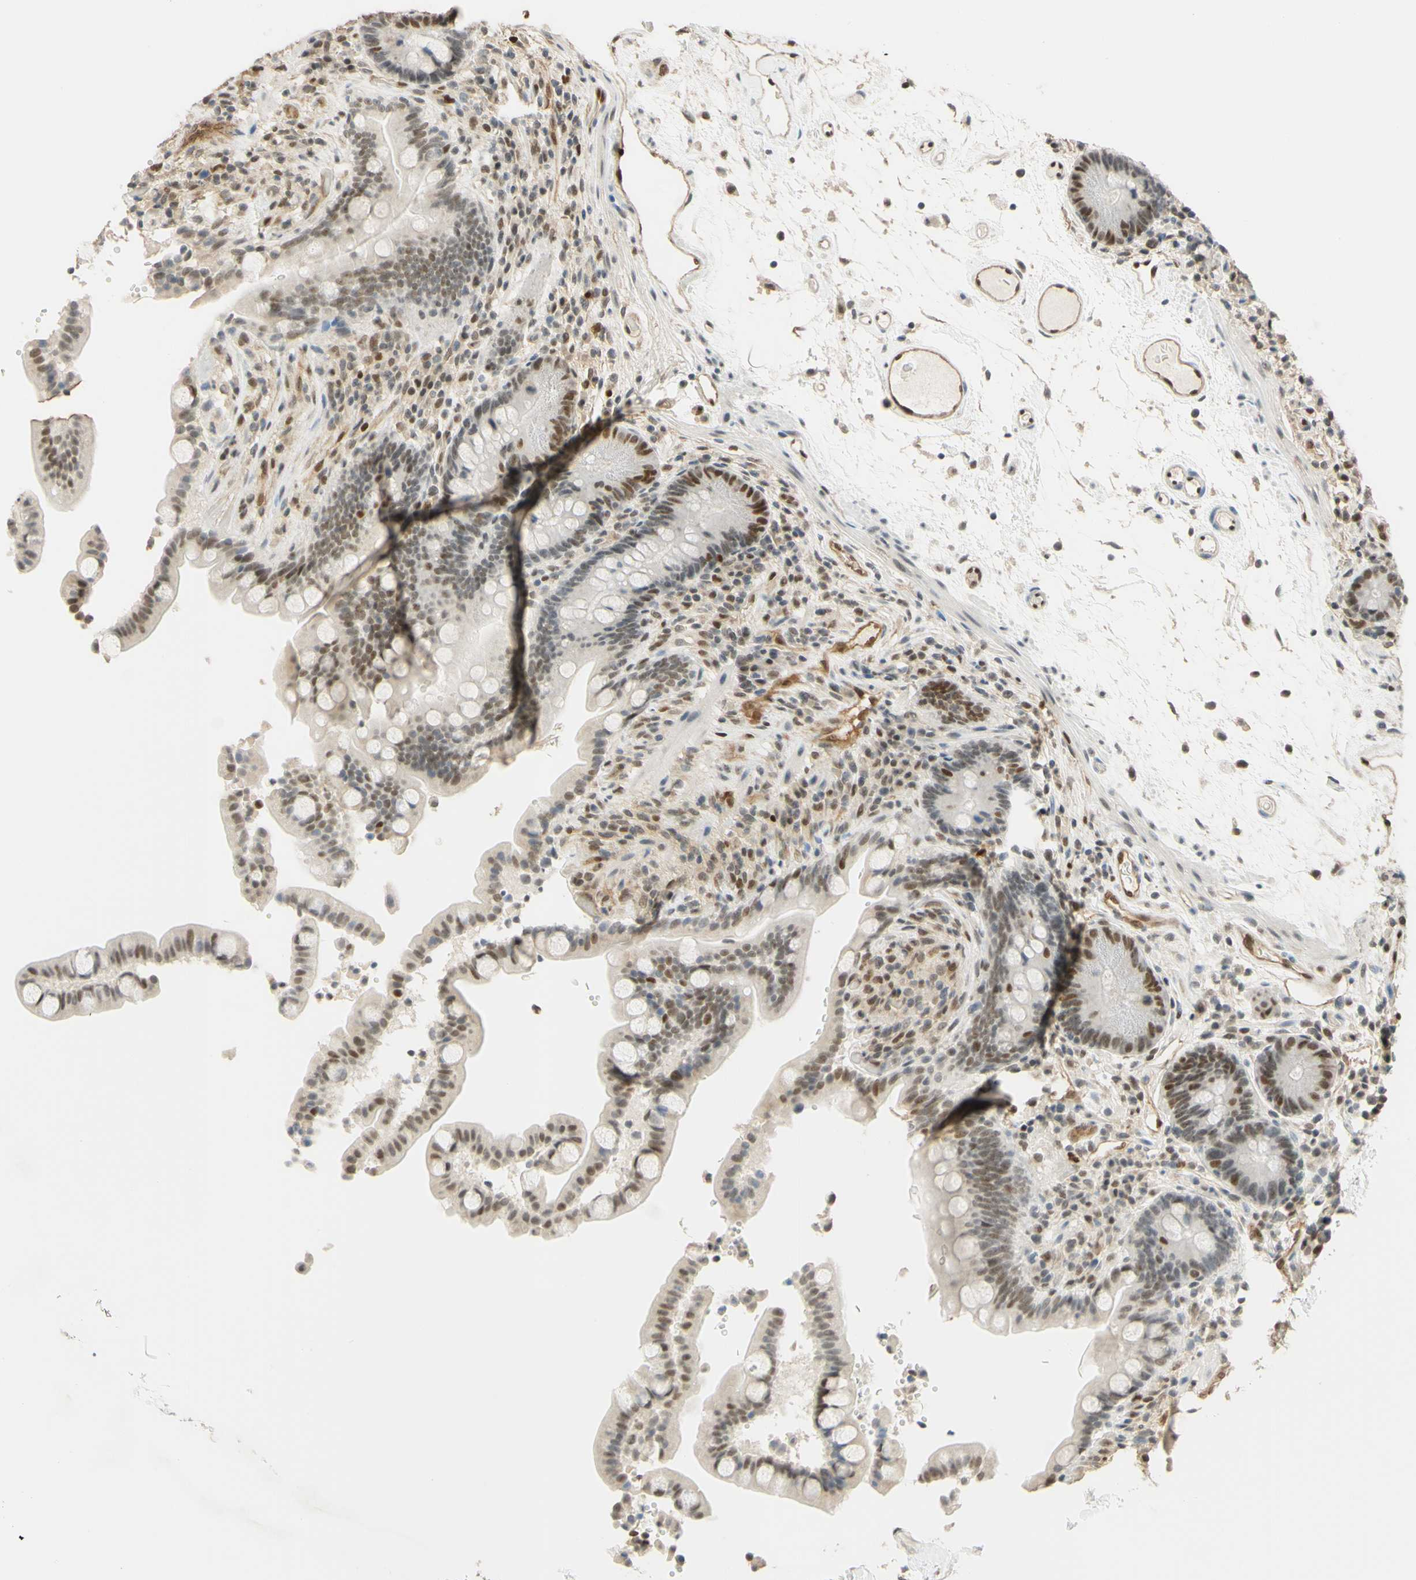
{"staining": {"intensity": "moderate", "quantity": ">75%", "location": "cytoplasmic/membranous,nuclear"}, "tissue": "colon", "cell_type": "Endothelial cells", "image_type": "normal", "snomed": [{"axis": "morphology", "description": "Normal tissue, NOS"}, {"axis": "topography", "description": "Colon"}], "caption": "This micrograph shows immunohistochemistry staining of benign colon, with medium moderate cytoplasmic/membranous,nuclear staining in approximately >75% of endothelial cells.", "gene": "POLB", "patient": {"sex": "male", "age": 73}}